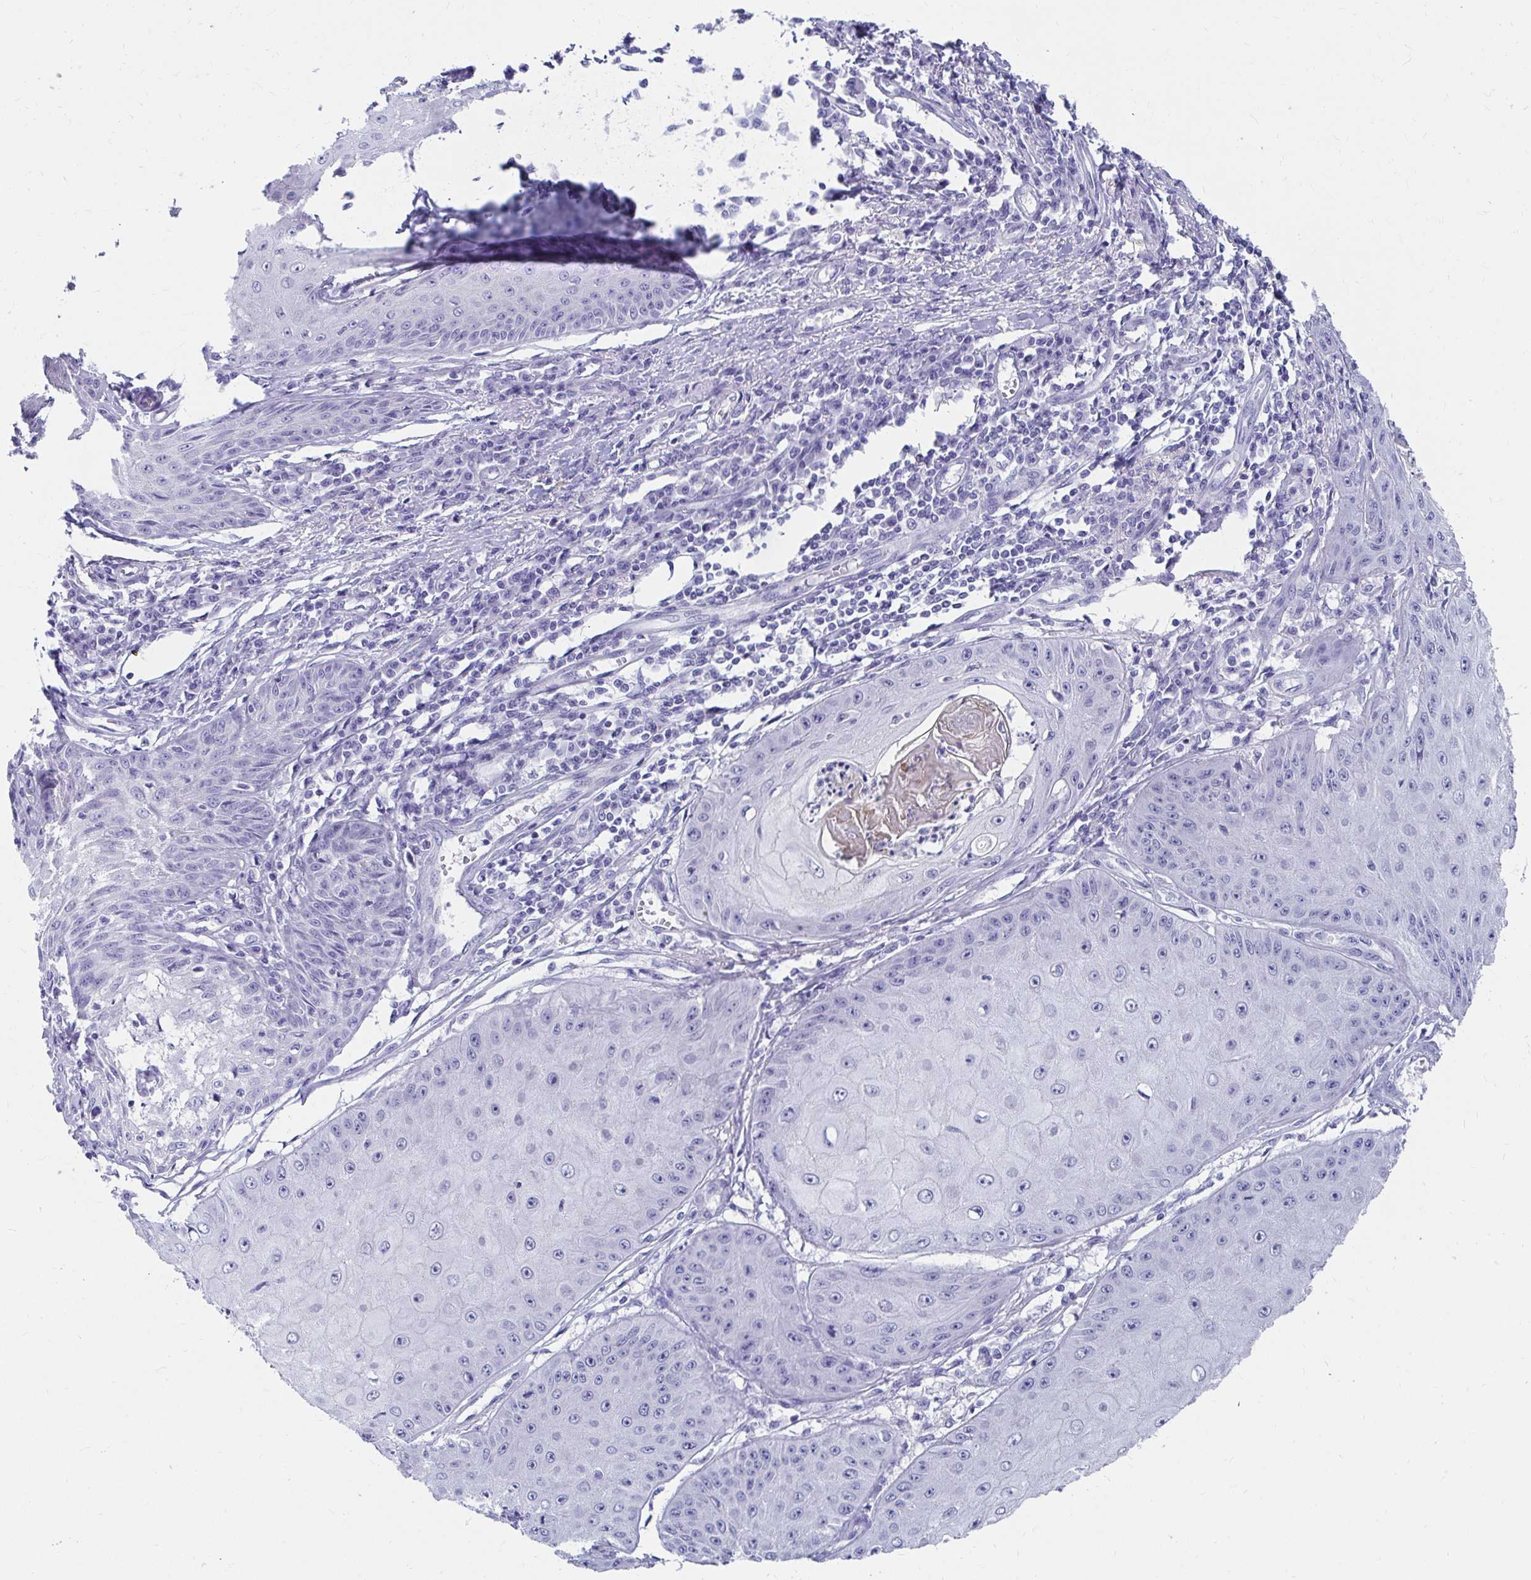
{"staining": {"intensity": "negative", "quantity": "none", "location": "none"}, "tissue": "skin cancer", "cell_type": "Tumor cells", "image_type": "cancer", "snomed": [{"axis": "morphology", "description": "Squamous cell carcinoma, NOS"}, {"axis": "topography", "description": "Skin"}], "caption": "The immunohistochemistry histopathology image has no significant staining in tumor cells of skin cancer (squamous cell carcinoma) tissue.", "gene": "C19orf81", "patient": {"sex": "male", "age": 70}}